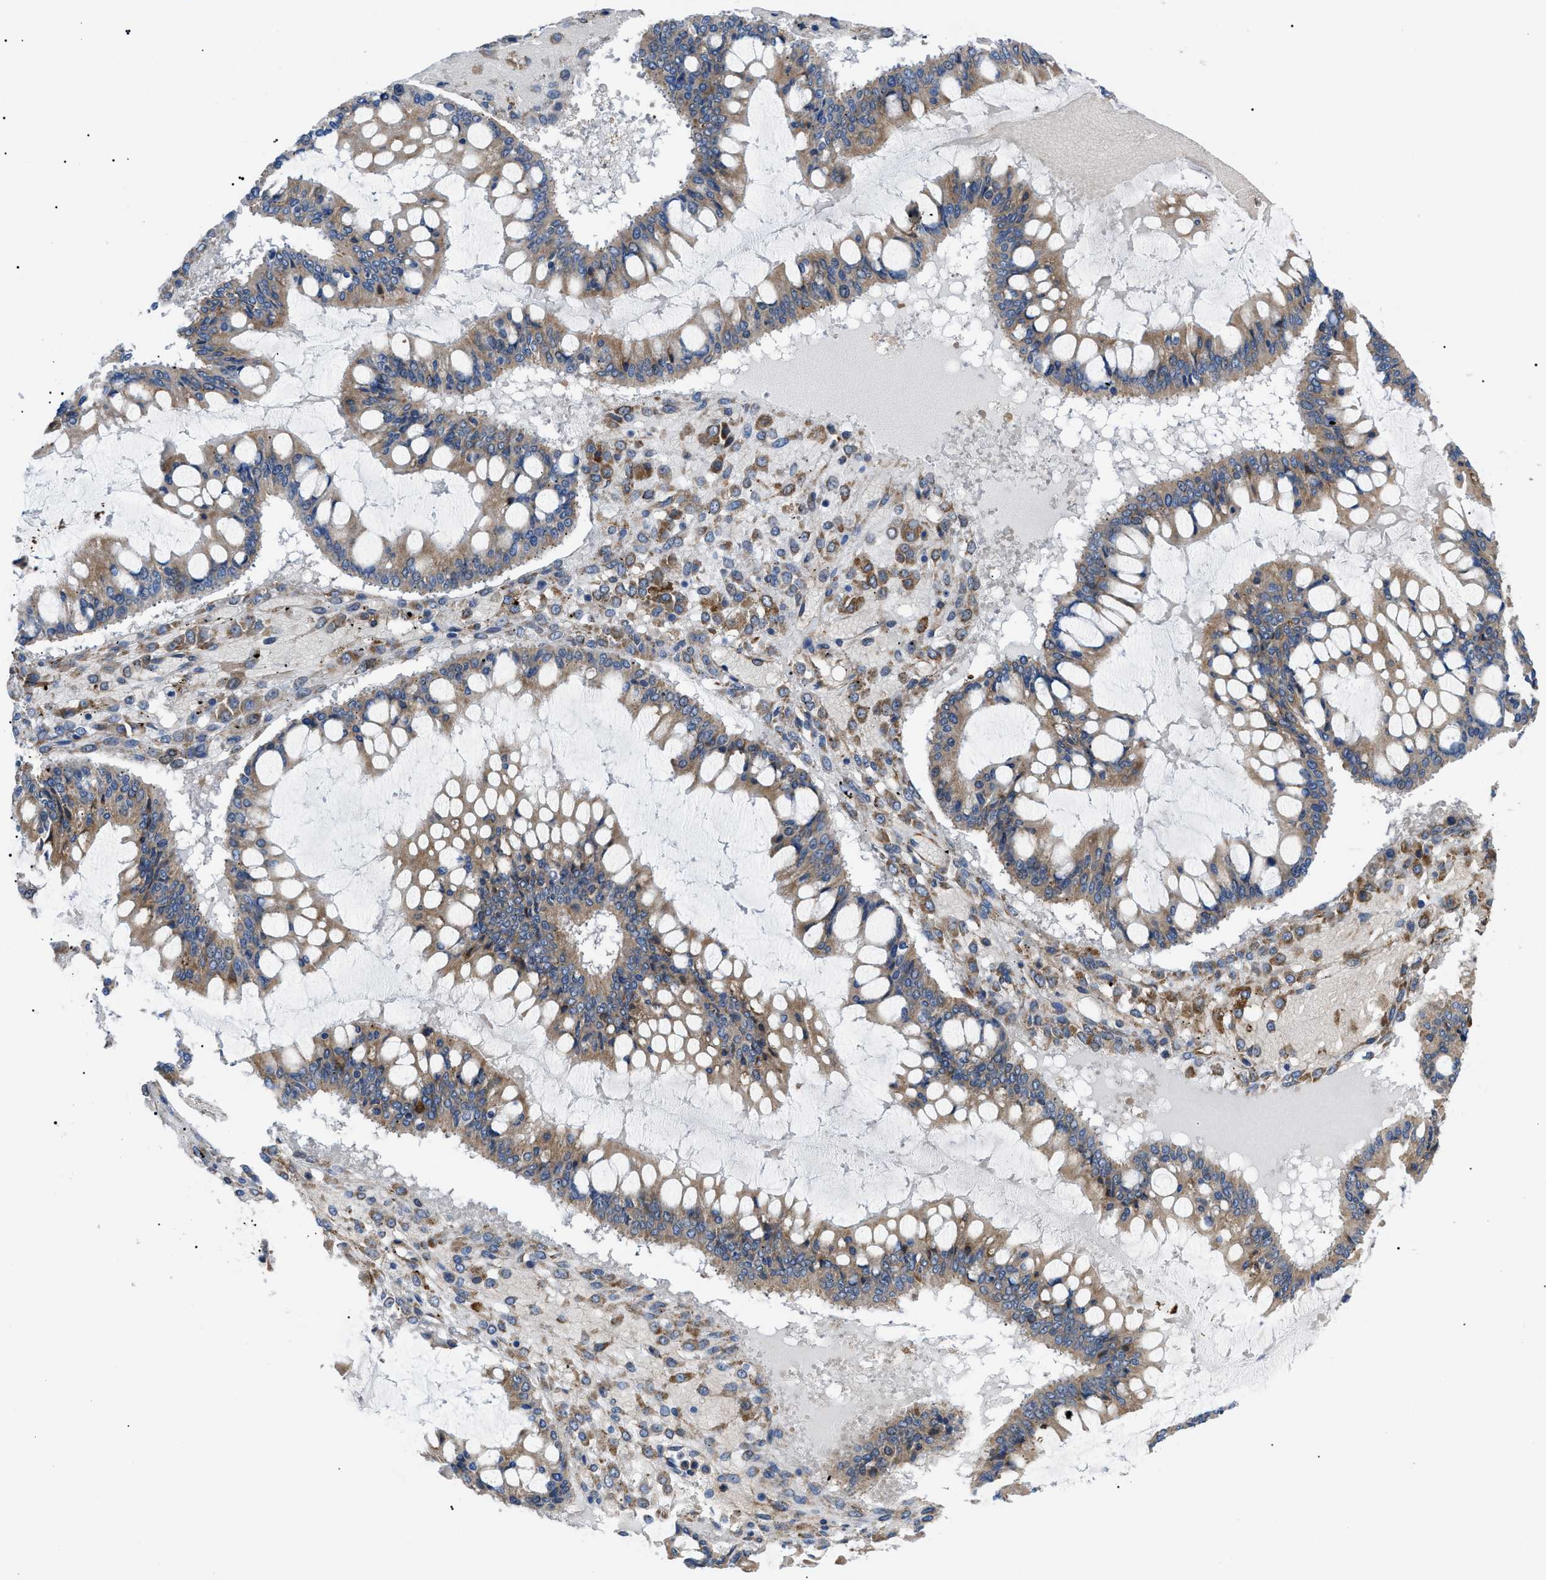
{"staining": {"intensity": "moderate", "quantity": ">75%", "location": "cytoplasmic/membranous"}, "tissue": "ovarian cancer", "cell_type": "Tumor cells", "image_type": "cancer", "snomed": [{"axis": "morphology", "description": "Cystadenocarcinoma, mucinous, NOS"}, {"axis": "topography", "description": "Ovary"}], "caption": "This is a histology image of IHC staining of ovarian cancer (mucinous cystadenocarcinoma), which shows moderate staining in the cytoplasmic/membranous of tumor cells.", "gene": "MYO10", "patient": {"sex": "female", "age": 73}}